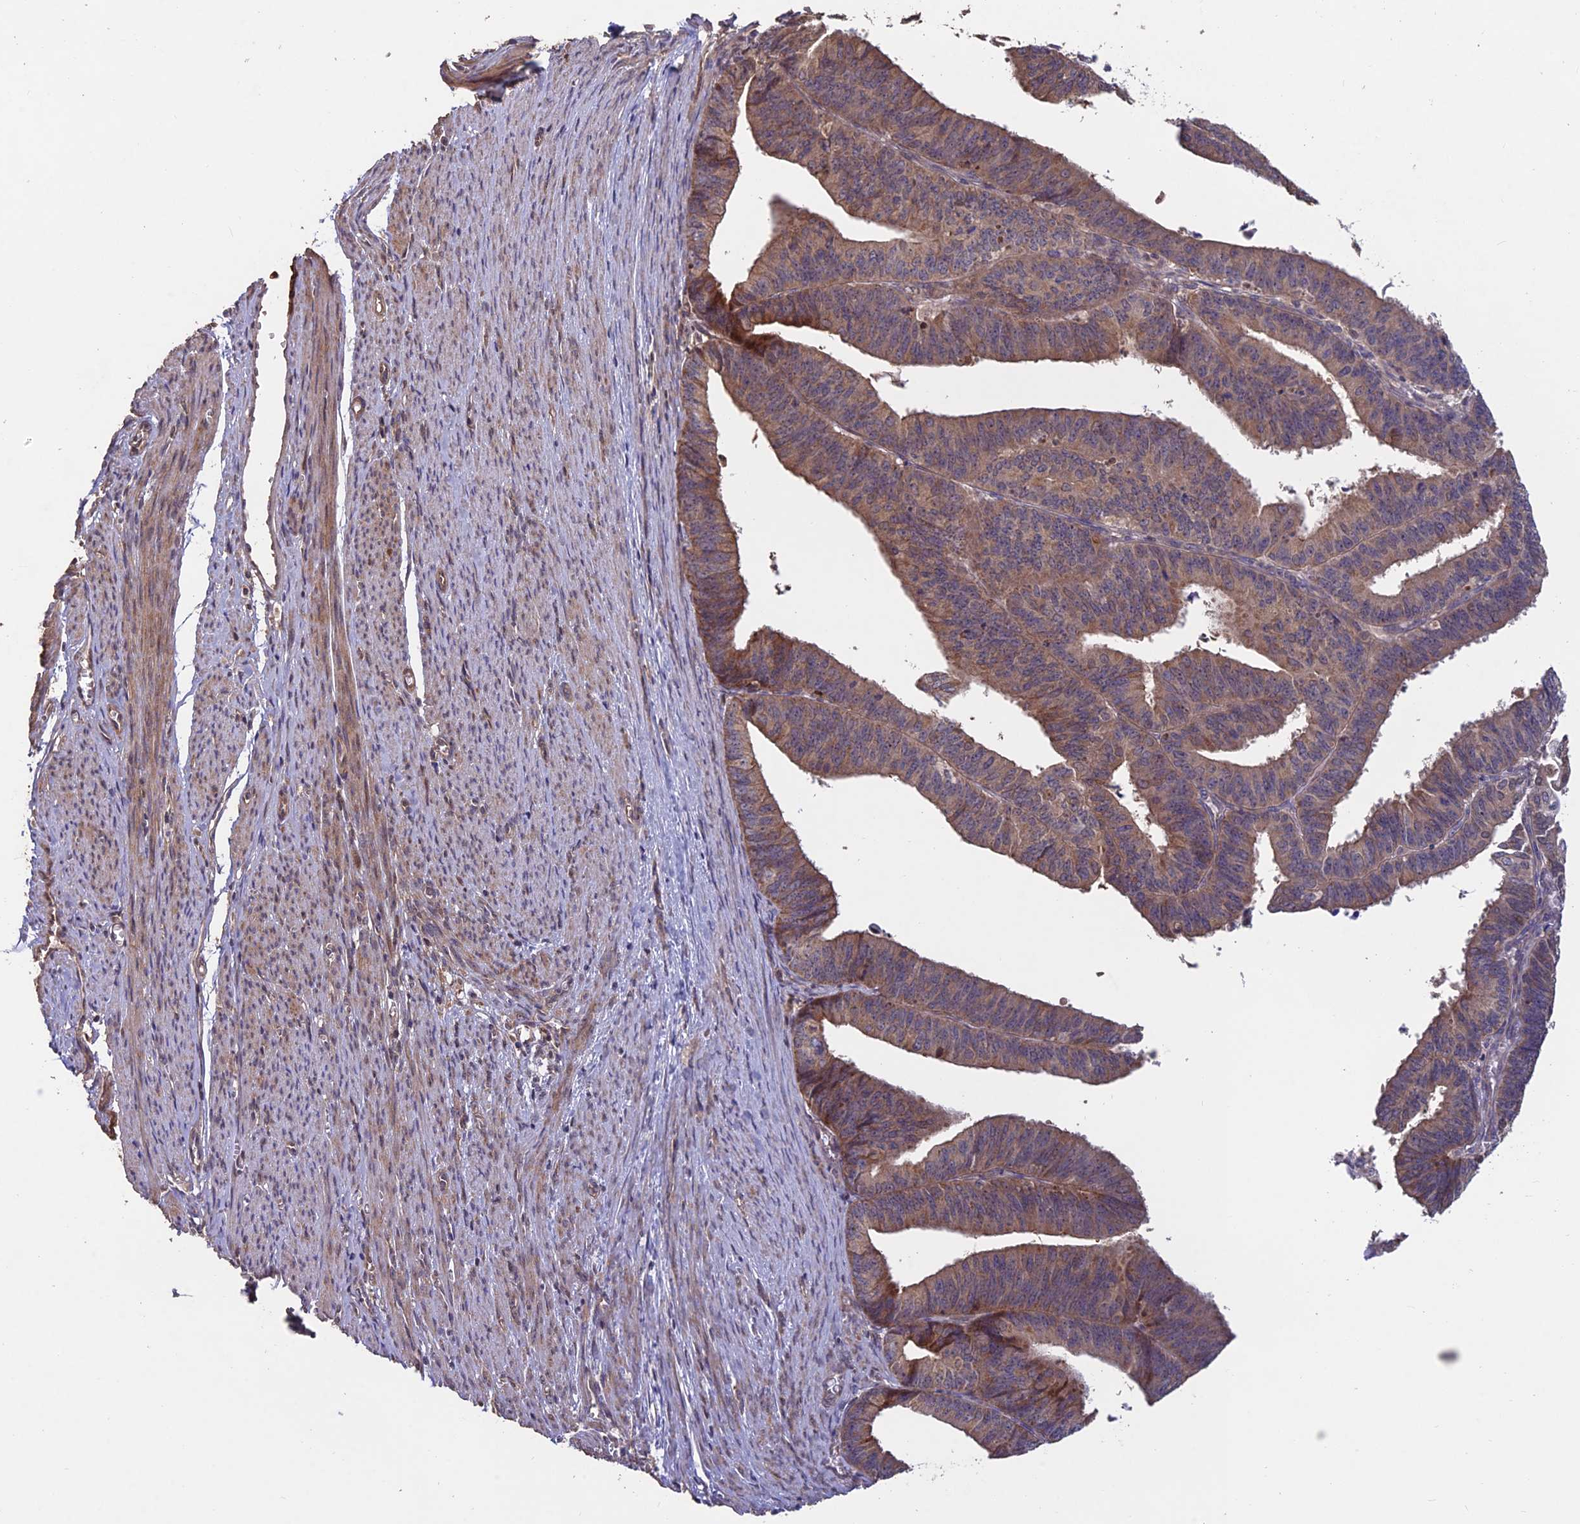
{"staining": {"intensity": "moderate", "quantity": "25%-75%", "location": "cytoplasmic/membranous"}, "tissue": "endometrial cancer", "cell_type": "Tumor cells", "image_type": "cancer", "snomed": [{"axis": "morphology", "description": "Adenocarcinoma, NOS"}, {"axis": "topography", "description": "Endometrium"}], "caption": "High-magnification brightfield microscopy of endometrial cancer (adenocarcinoma) stained with DAB (3,3'-diaminobenzidine) (brown) and counterstained with hematoxylin (blue). tumor cells exhibit moderate cytoplasmic/membranous positivity is present in approximately25%-75% of cells. The staining is performed using DAB (3,3'-diaminobenzidine) brown chromogen to label protein expression. The nuclei are counter-stained blue using hematoxylin.", "gene": "SHISA5", "patient": {"sex": "female", "age": 73}}